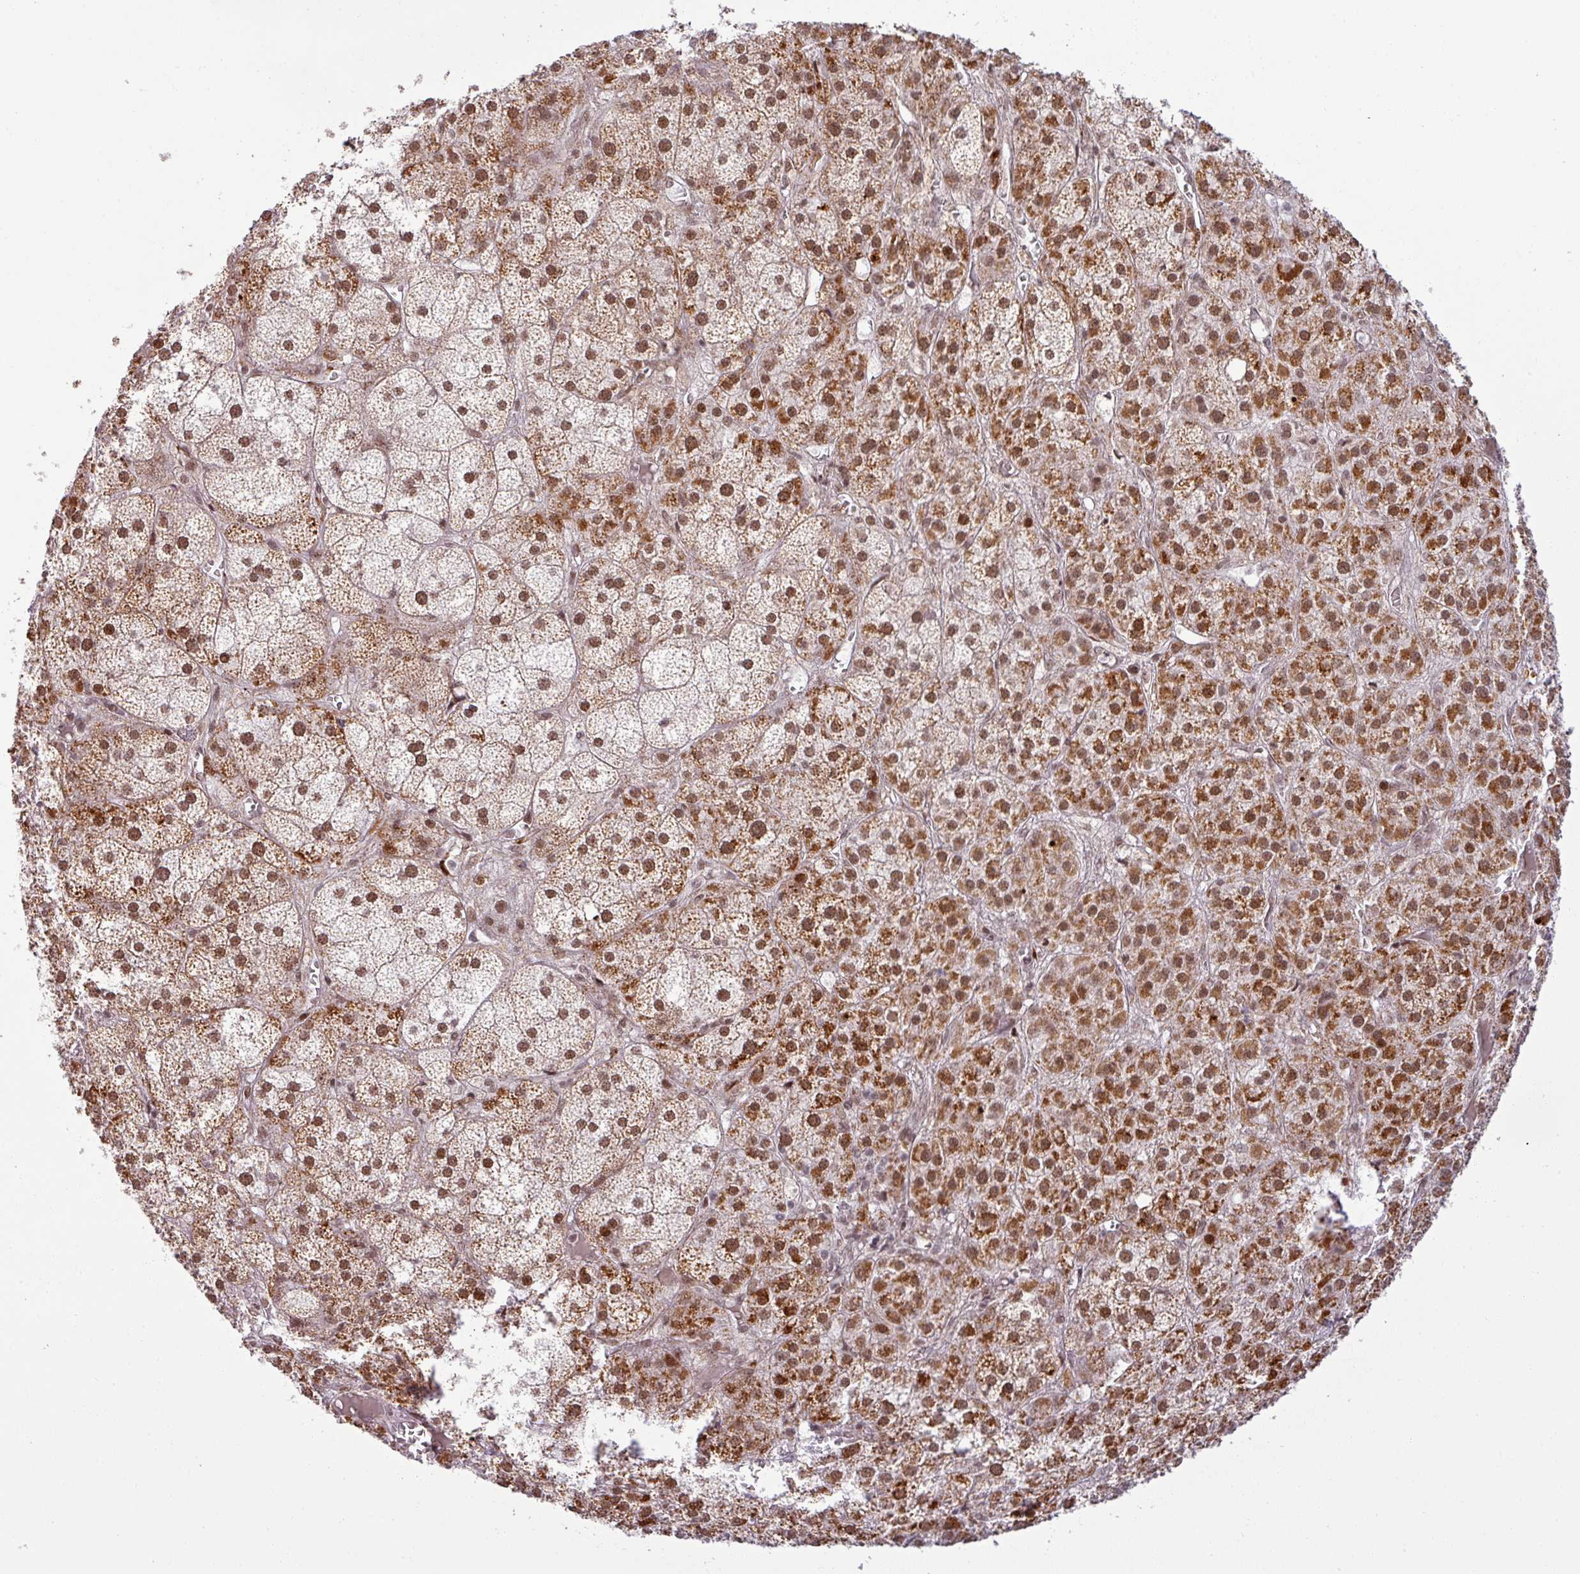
{"staining": {"intensity": "strong", "quantity": ">75%", "location": "cytoplasmic/membranous,nuclear"}, "tissue": "adrenal gland", "cell_type": "Glandular cells", "image_type": "normal", "snomed": [{"axis": "morphology", "description": "Normal tissue, NOS"}, {"axis": "topography", "description": "Adrenal gland"}], "caption": "The micrograph displays a brown stain indicating the presence of a protein in the cytoplasmic/membranous,nuclear of glandular cells in adrenal gland. The staining was performed using DAB, with brown indicating positive protein expression. Nuclei are stained blue with hematoxylin.", "gene": "PTPN20", "patient": {"sex": "female", "age": 61}}